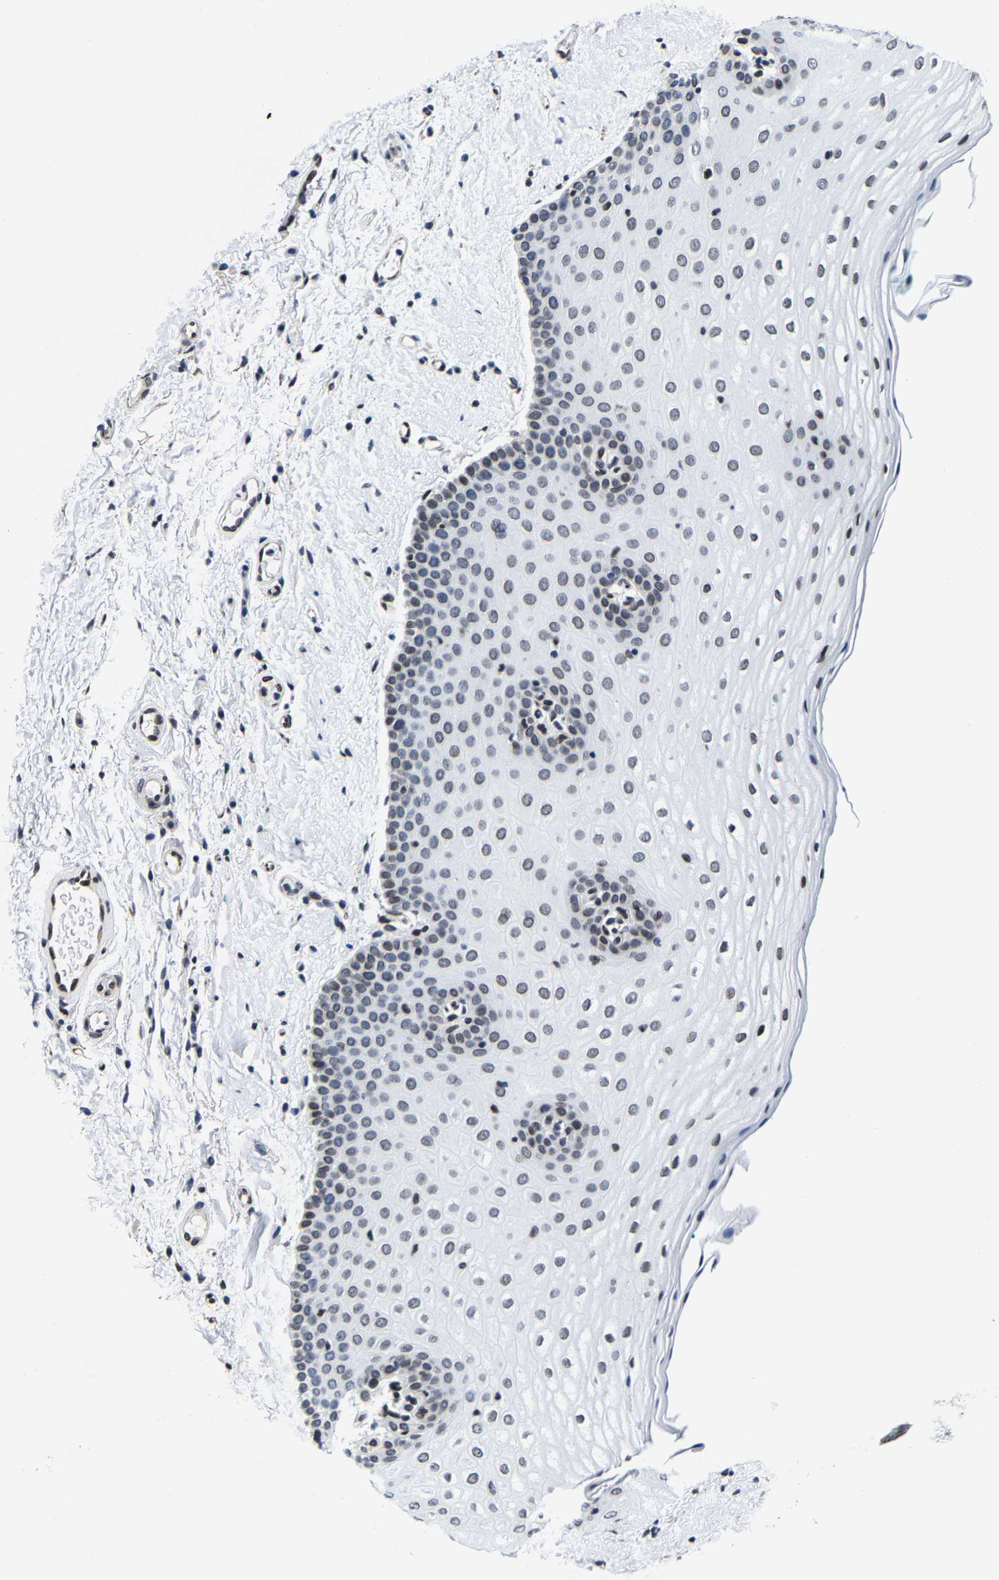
{"staining": {"intensity": "weak", "quantity": "25%-75%", "location": "nuclear"}, "tissue": "oral mucosa", "cell_type": "Squamous epithelial cells", "image_type": "normal", "snomed": [{"axis": "morphology", "description": "Normal tissue, NOS"}, {"axis": "topography", "description": "Skin"}, {"axis": "topography", "description": "Oral tissue"}], "caption": "Immunohistochemistry photomicrograph of unremarkable oral mucosa stained for a protein (brown), which exhibits low levels of weak nuclear staining in about 25%-75% of squamous epithelial cells.", "gene": "UBN2", "patient": {"sex": "male", "age": 84}}